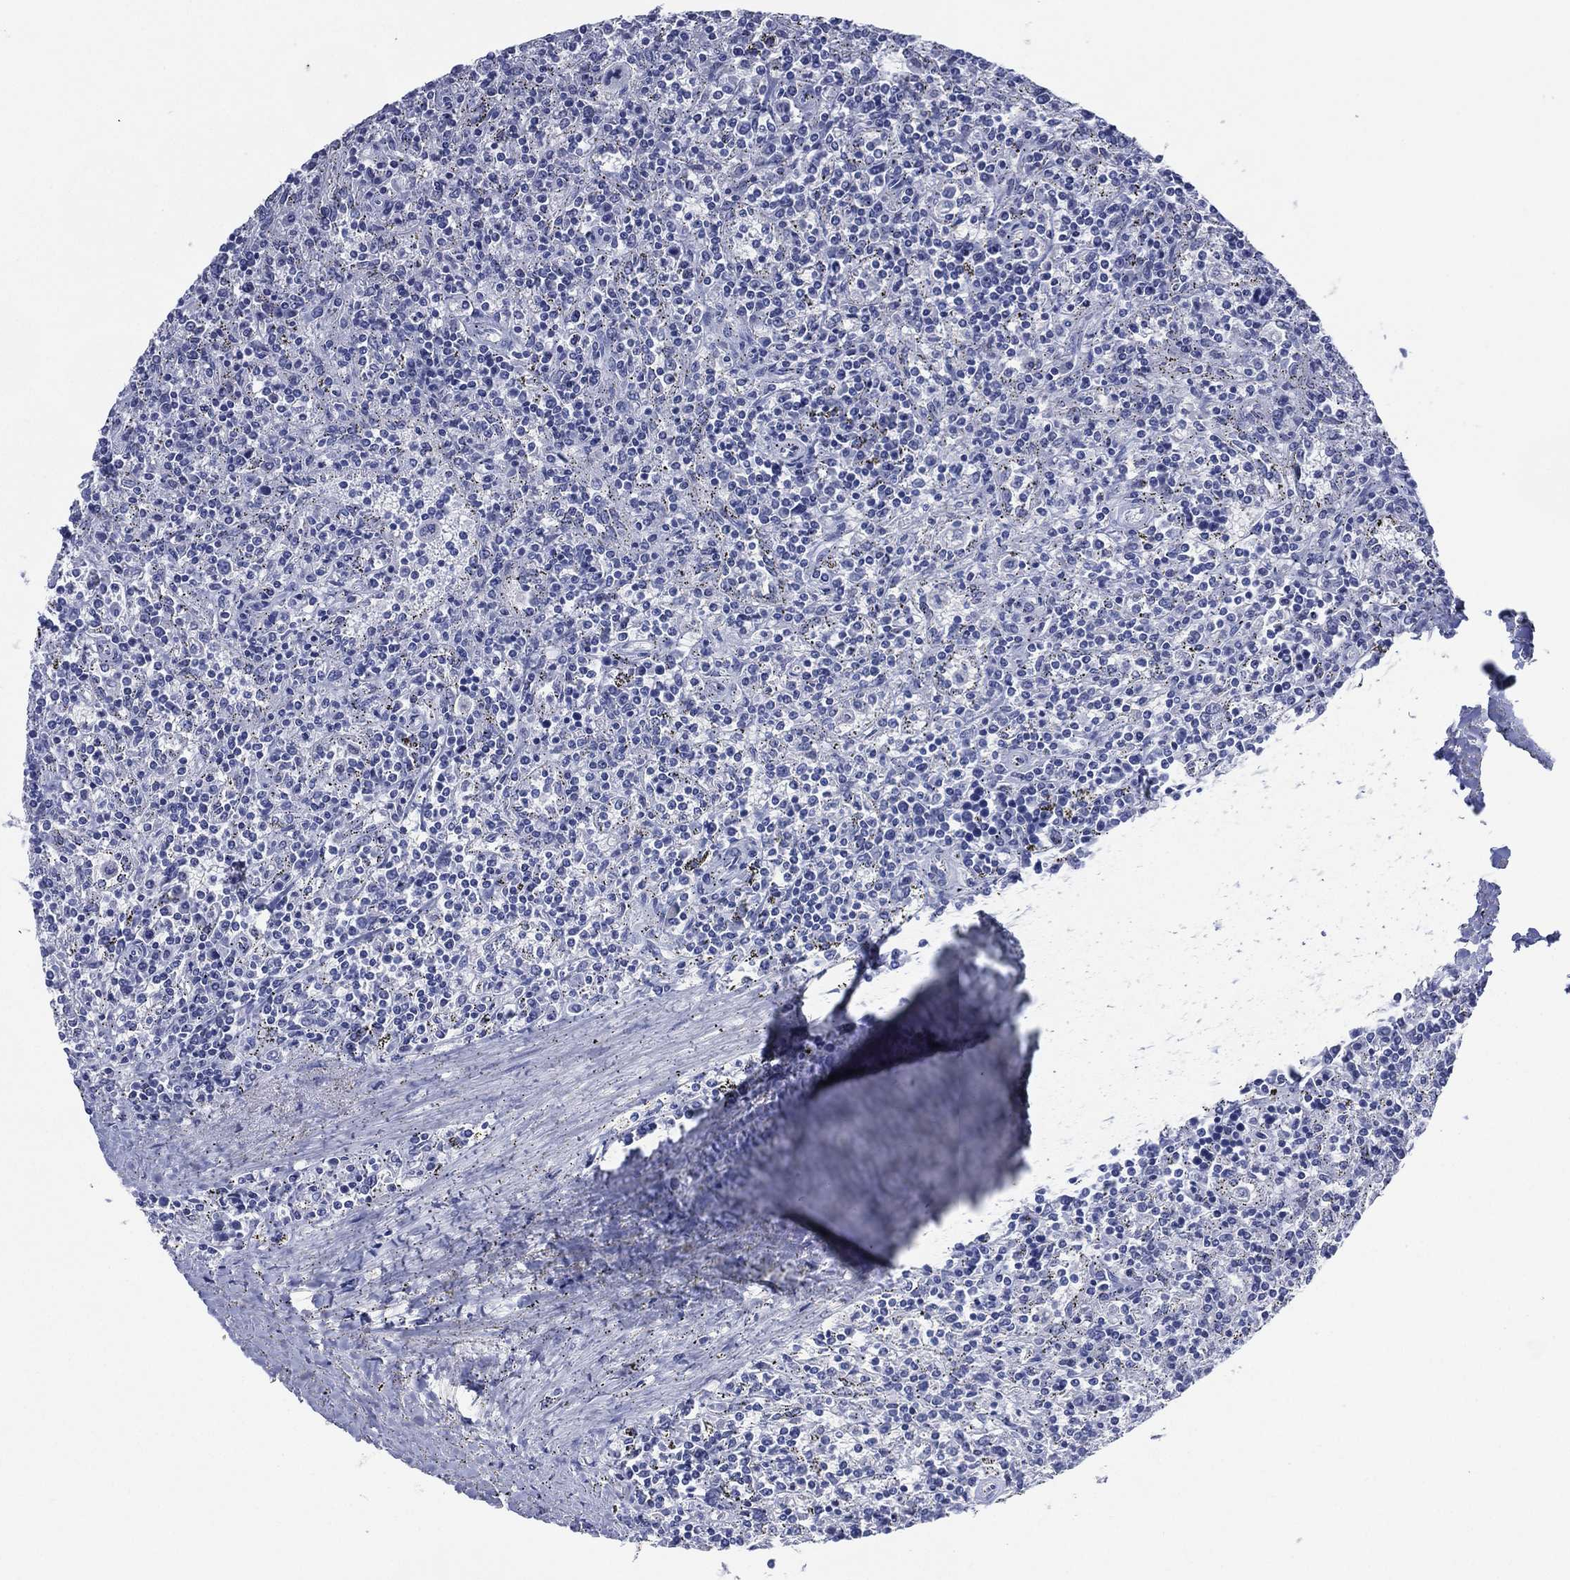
{"staining": {"intensity": "negative", "quantity": "none", "location": "none"}, "tissue": "lymphoma", "cell_type": "Tumor cells", "image_type": "cancer", "snomed": [{"axis": "morphology", "description": "Malignant lymphoma, non-Hodgkin's type, Low grade"}, {"axis": "topography", "description": "Spleen"}], "caption": "DAB immunohistochemical staining of lymphoma reveals no significant positivity in tumor cells.", "gene": "TMEM247", "patient": {"sex": "male", "age": 62}}